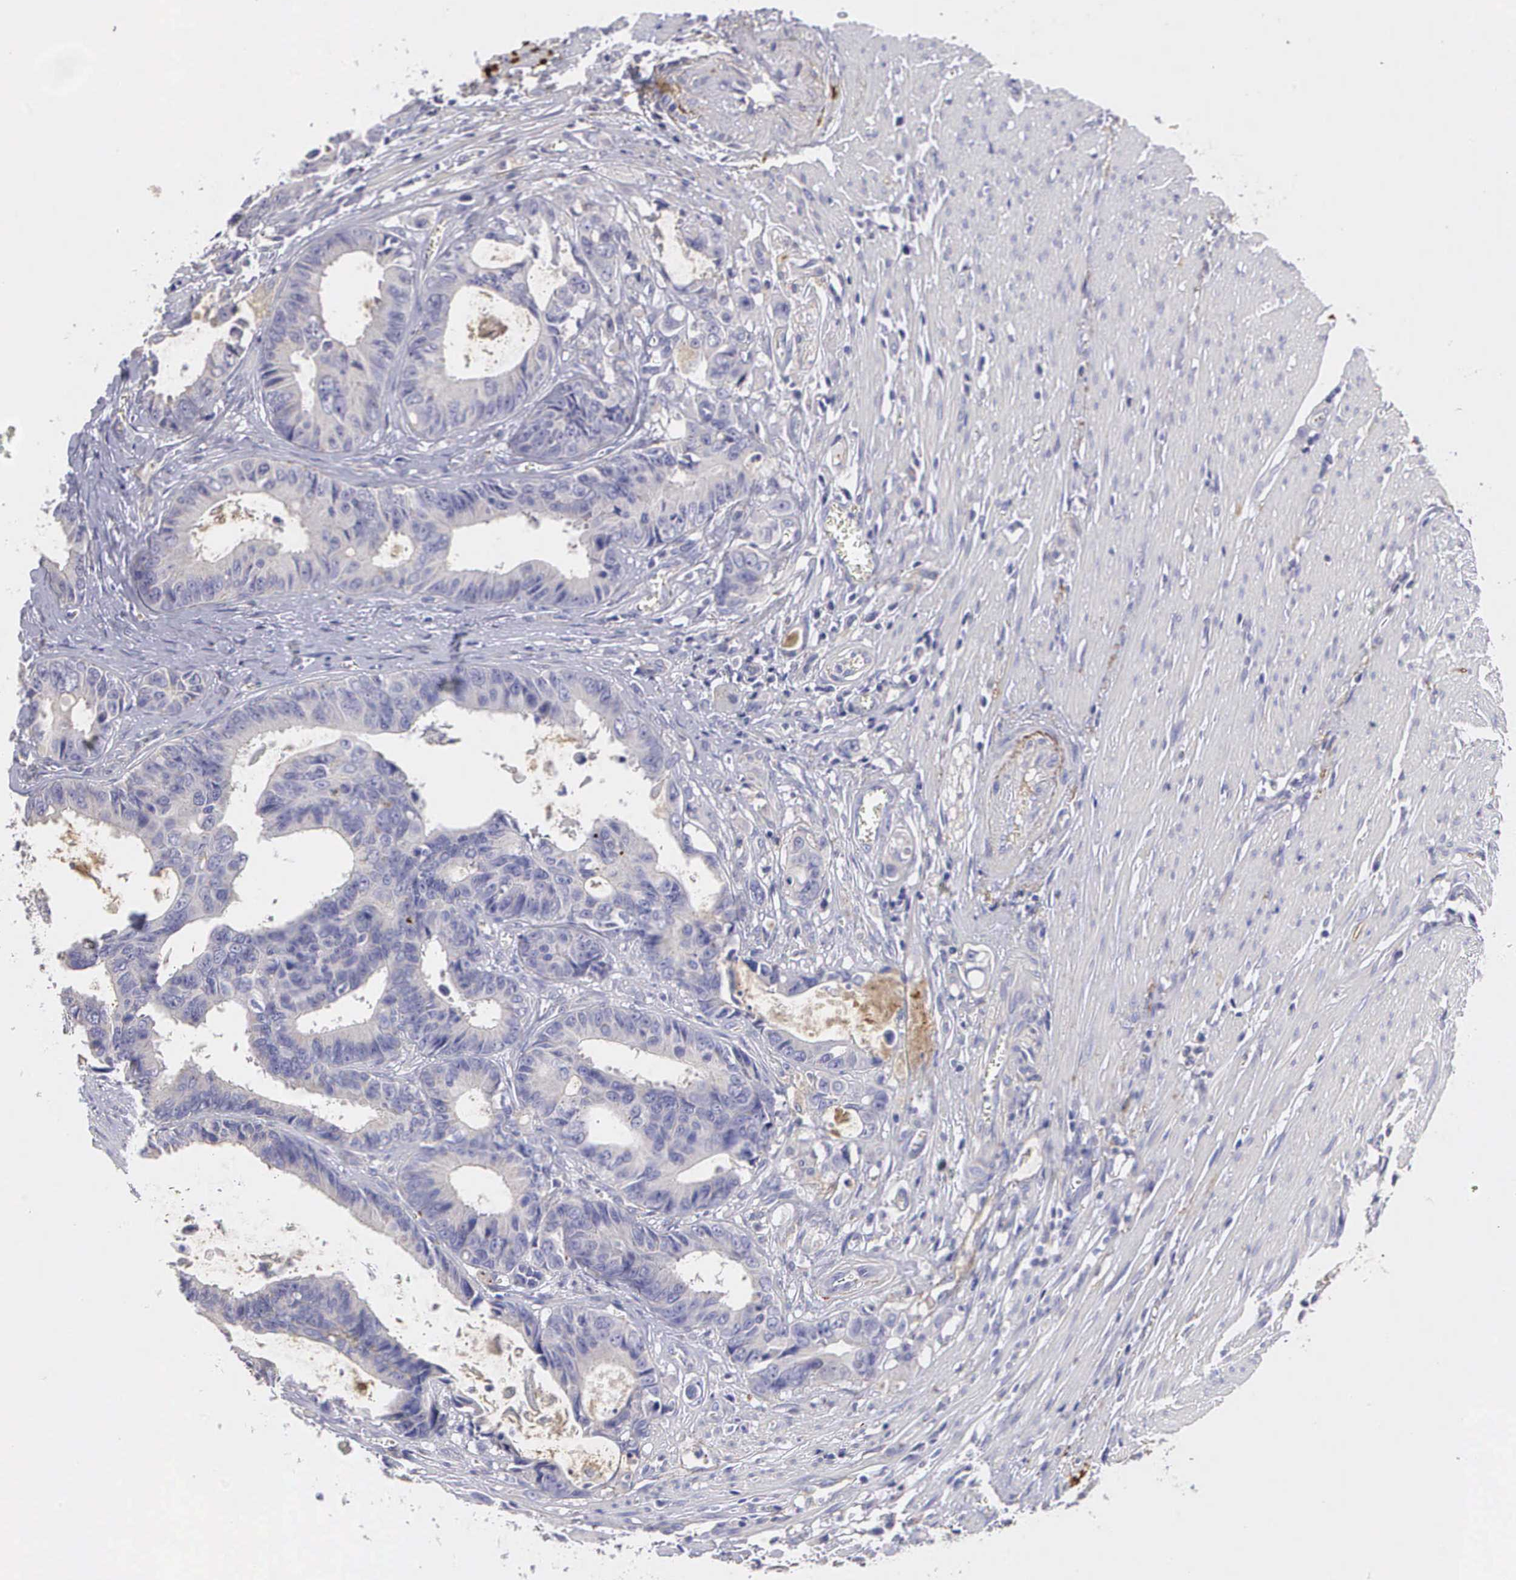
{"staining": {"intensity": "weak", "quantity": ">75%", "location": "cytoplasmic/membranous"}, "tissue": "colorectal cancer", "cell_type": "Tumor cells", "image_type": "cancer", "snomed": [{"axis": "morphology", "description": "Adenocarcinoma, NOS"}, {"axis": "topography", "description": "Rectum"}], "caption": "Protein analysis of colorectal cancer (adenocarcinoma) tissue demonstrates weak cytoplasmic/membranous positivity in approximately >75% of tumor cells.", "gene": "CLU", "patient": {"sex": "female", "age": 98}}